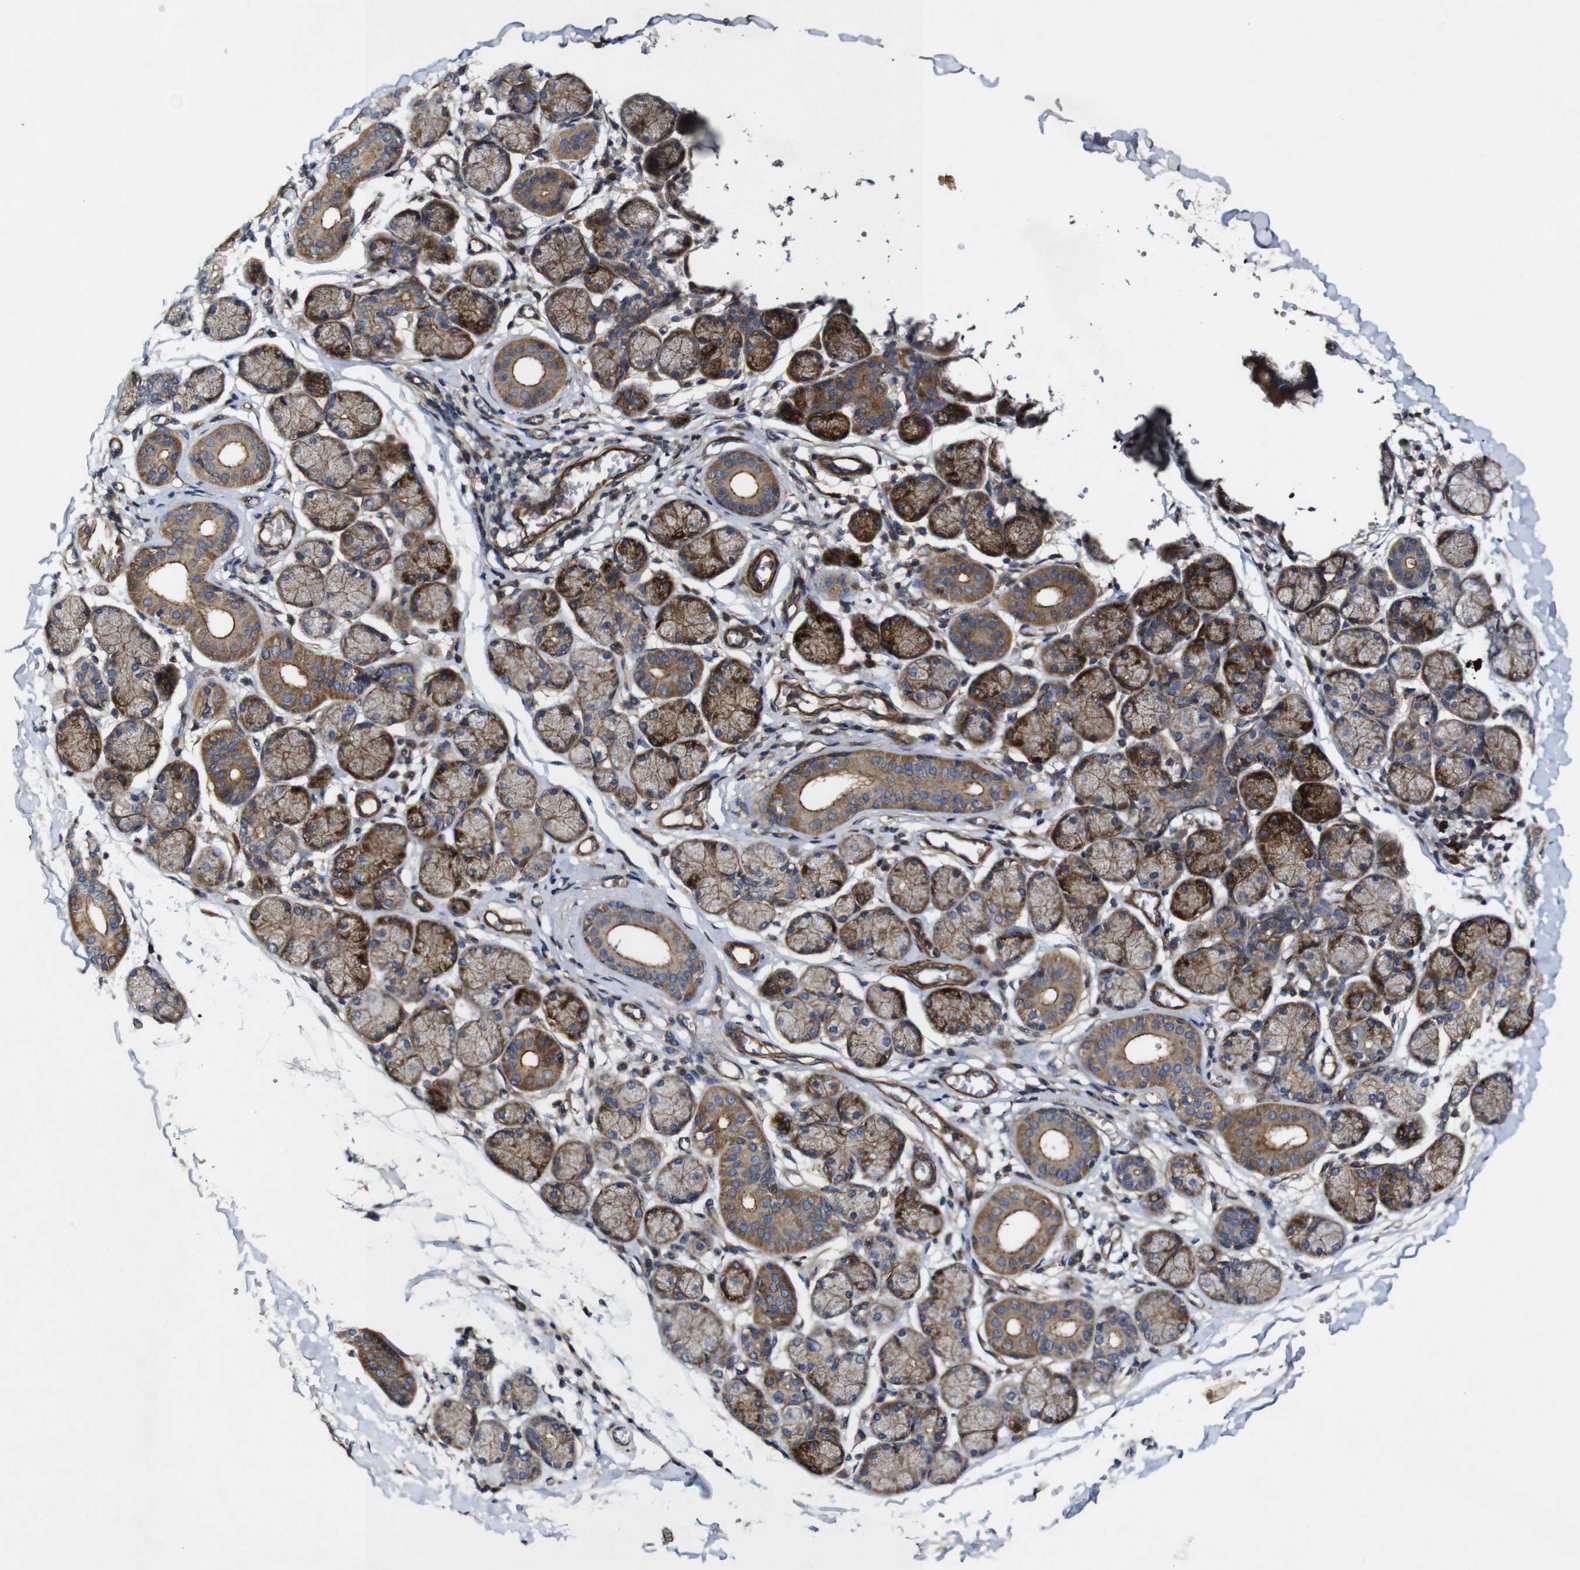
{"staining": {"intensity": "strong", "quantity": "25%-75%", "location": "cytoplasmic/membranous"}, "tissue": "salivary gland", "cell_type": "Glandular cells", "image_type": "normal", "snomed": [{"axis": "morphology", "description": "Normal tissue, NOS"}, {"axis": "topography", "description": "Salivary gland"}], "caption": "Salivary gland was stained to show a protein in brown. There is high levels of strong cytoplasmic/membranous expression in about 25%-75% of glandular cells. (DAB (3,3'-diaminobenzidine) IHC with brightfield microscopy, high magnification).", "gene": "GSDME", "patient": {"sex": "female", "age": 24}}